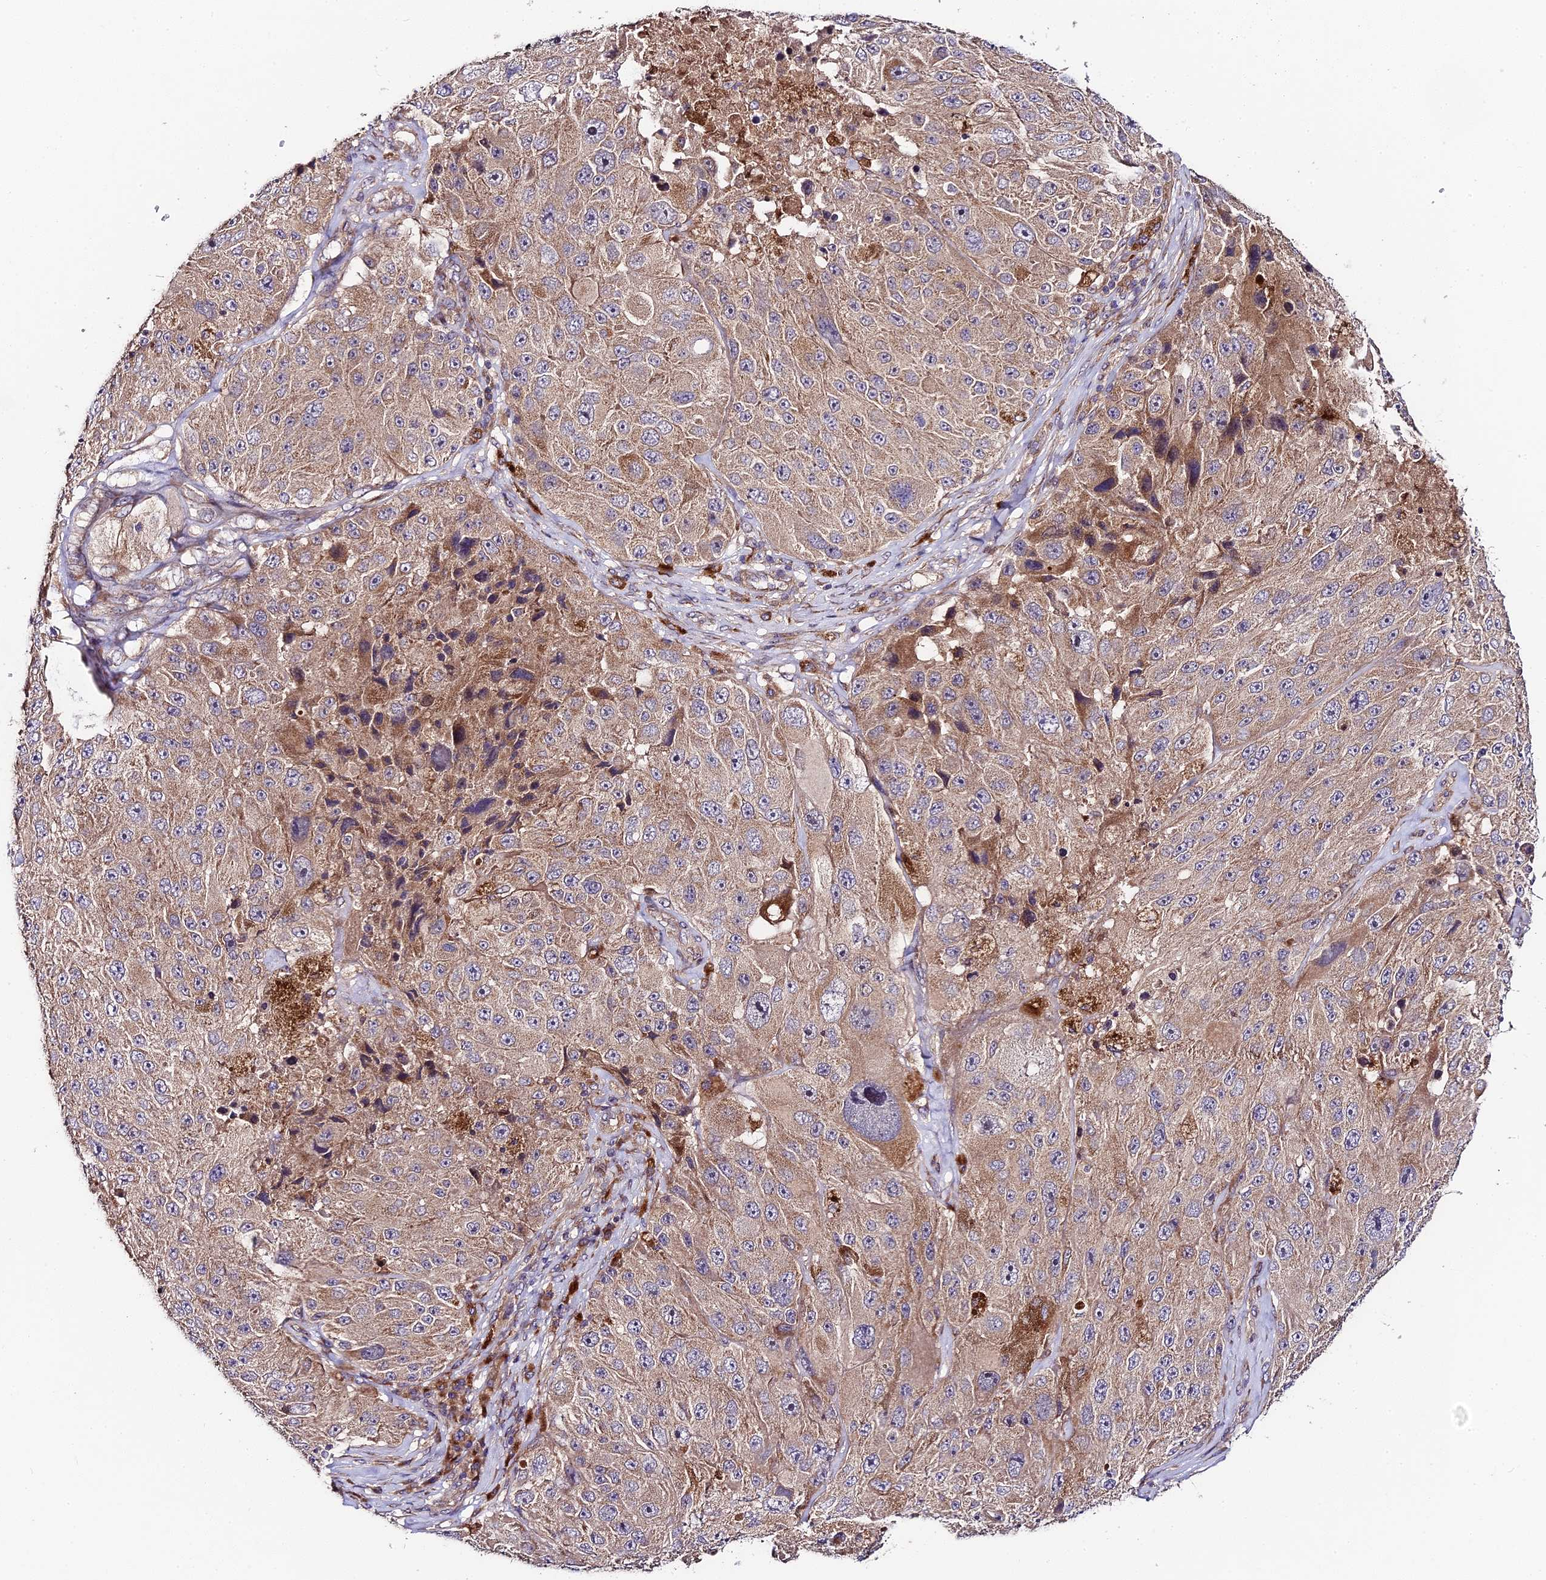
{"staining": {"intensity": "weak", "quantity": ">75%", "location": "cytoplasmic/membranous"}, "tissue": "melanoma", "cell_type": "Tumor cells", "image_type": "cancer", "snomed": [{"axis": "morphology", "description": "Malignant melanoma, Metastatic site"}, {"axis": "topography", "description": "Lymph node"}], "caption": "Immunohistochemical staining of human melanoma exhibits low levels of weak cytoplasmic/membranous protein positivity in approximately >75% of tumor cells.", "gene": "C3orf20", "patient": {"sex": "male", "age": 62}}